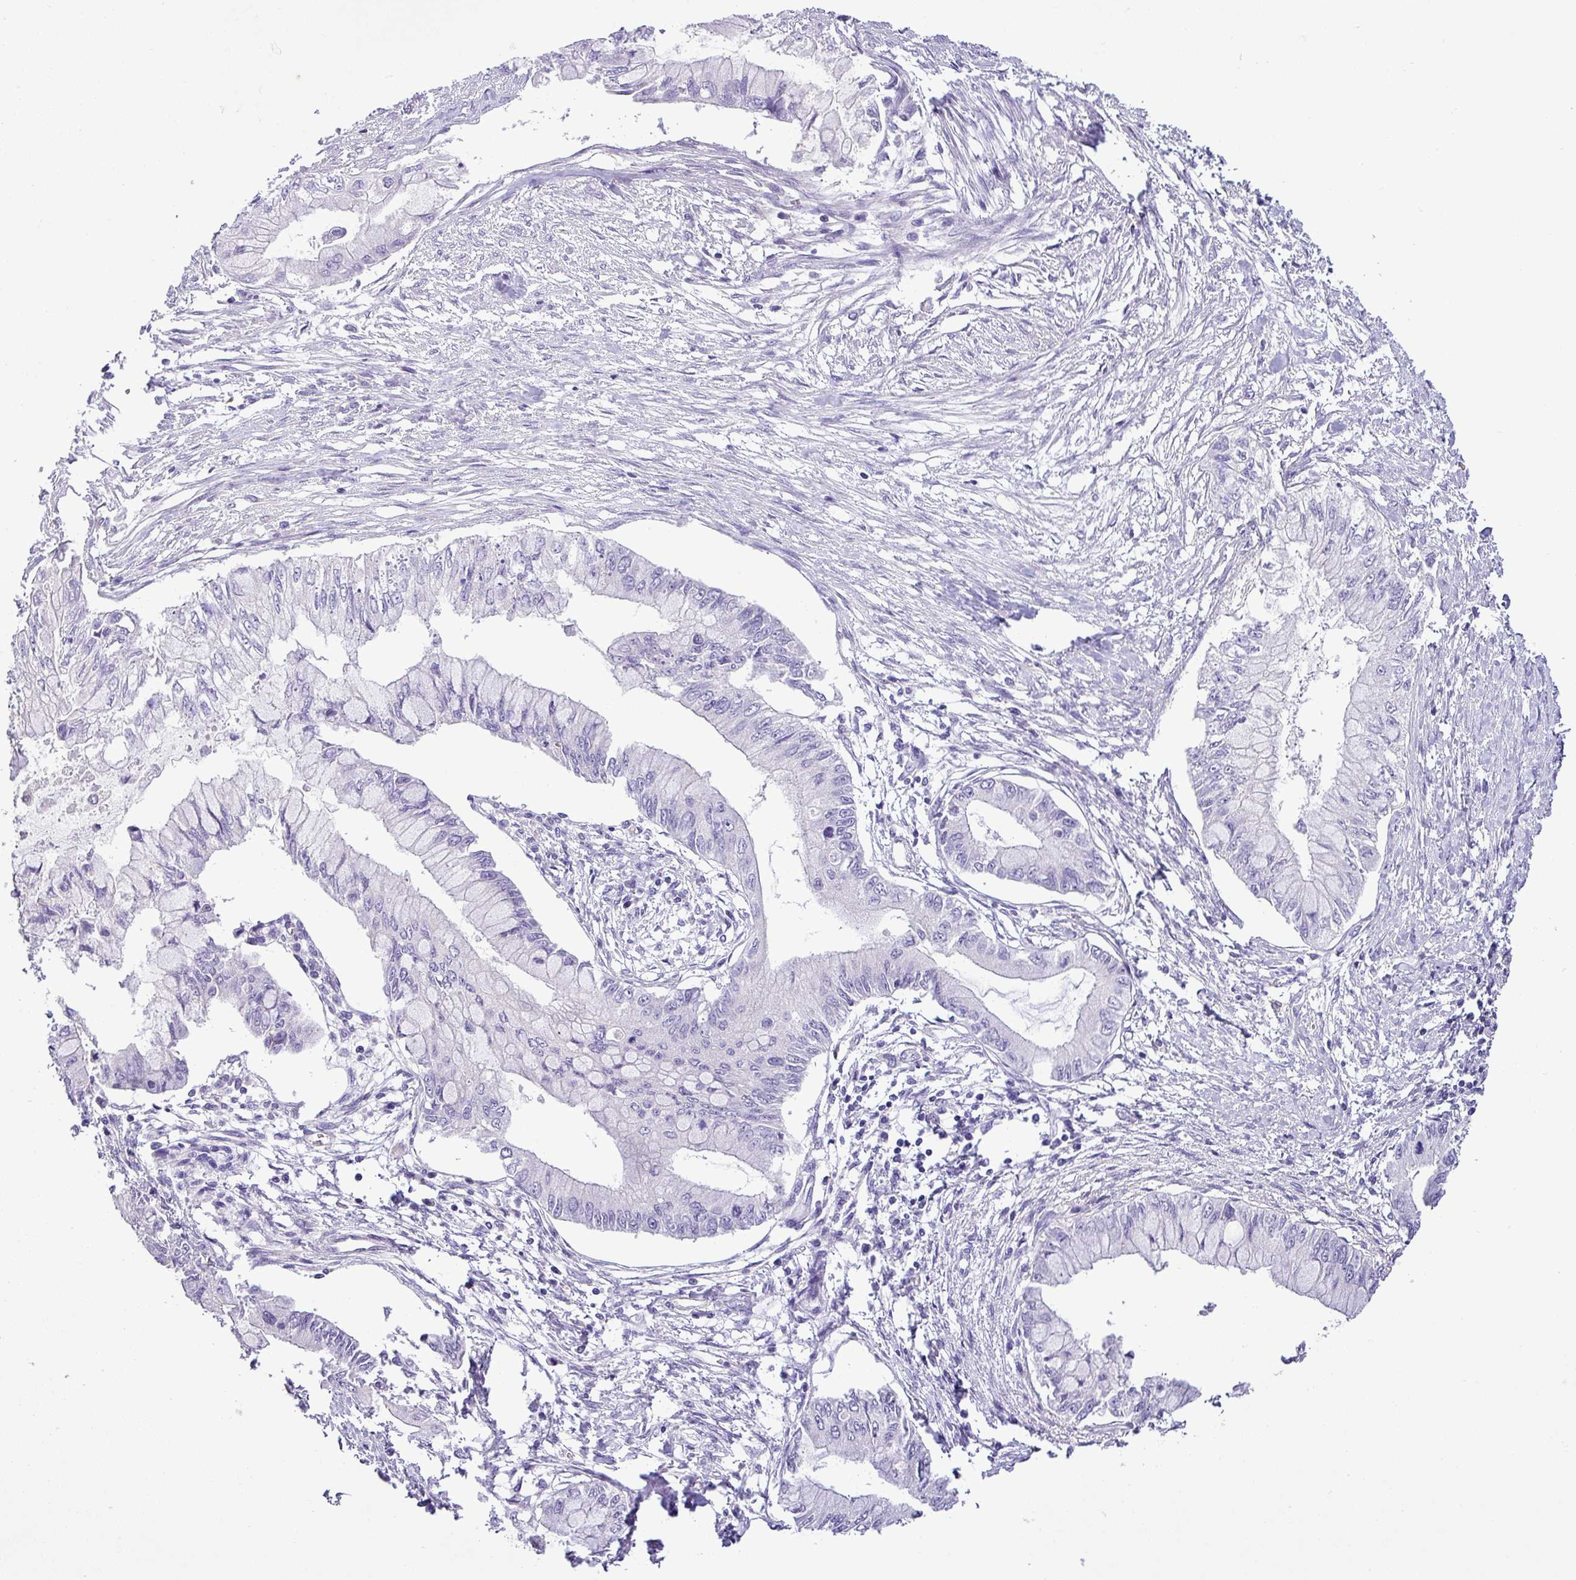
{"staining": {"intensity": "negative", "quantity": "none", "location": "none"}, "tissue": "pancreatic cancer", "cell_type": "Tumor cells", "image_type": "cancer", "snomed": [{"axis": "morphology", "description": "Adenocarcinoma, NOS"}, {"axis": "topography", "description": "Pancreas"}], "caption": "Photomicrograph shows no protein positivity in tumor cells of adenocarcinoma (pancreatic) tissue.", "gene": "HBEGF", "patient": {"sex": "male", "age": 48}}